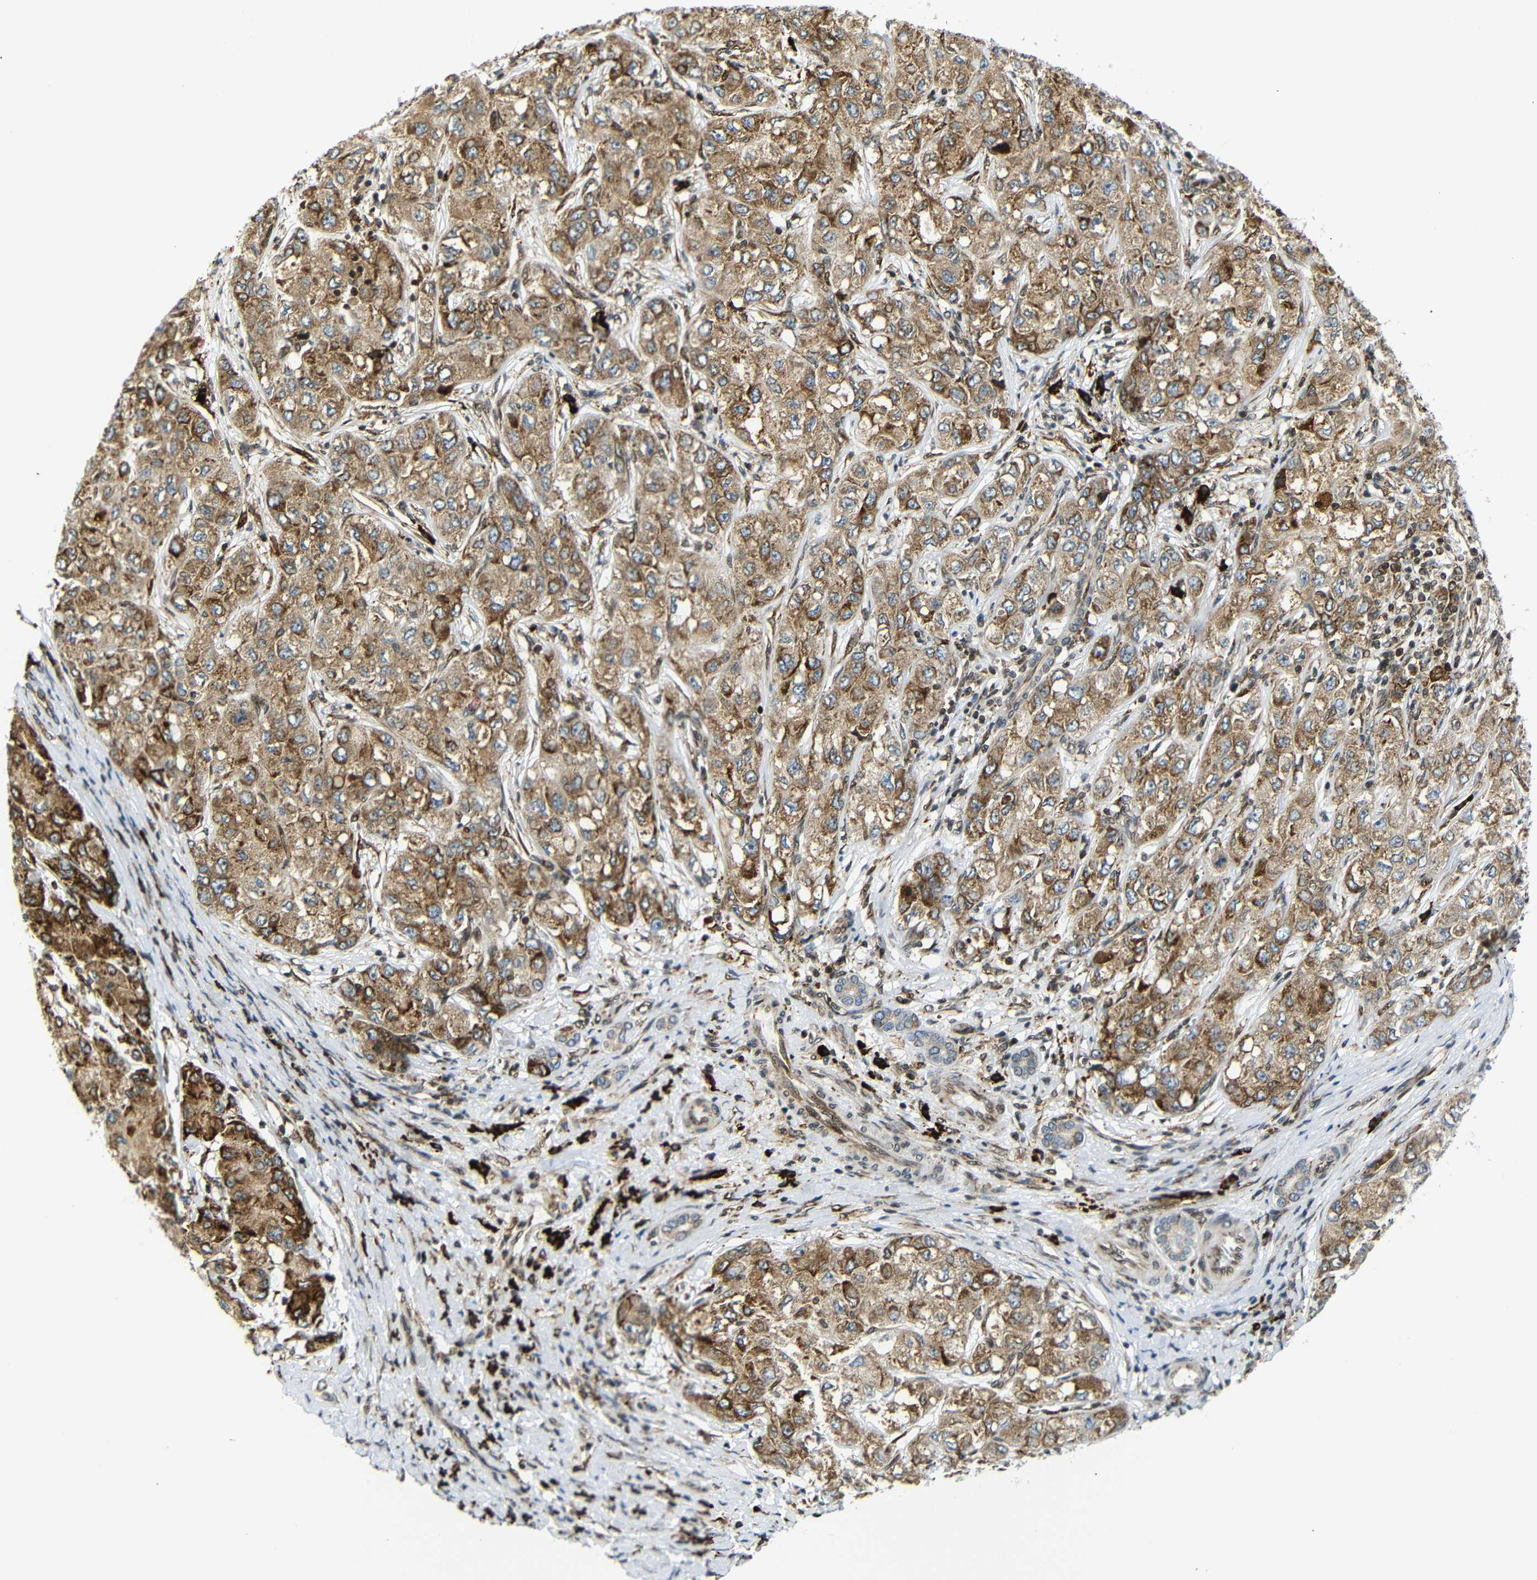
{"staining": {"intensity": "moderate", "quantity": ">75%", "location": "cytoplasmic/membranous"}, "tissue": "liver cancer", "cell_type": "Tumor cells", "image_type": "cancer", "snomed": [{"axis": "morphology", "description": "Carcinoma, Hepatocellular, NOS"}, {"axis": "topography", "description": "Liver"}], "caption": "A histopathology image of human liver cancer (hepatocellular carcinoma) stained for a protein shows moderate cytoplasmic/membranous brown staining in tumor cells. (IHC, brightfield microscopy, high magnification).", "gene": "SPCS2", "patient": {"sex": "male", "age": 80}}